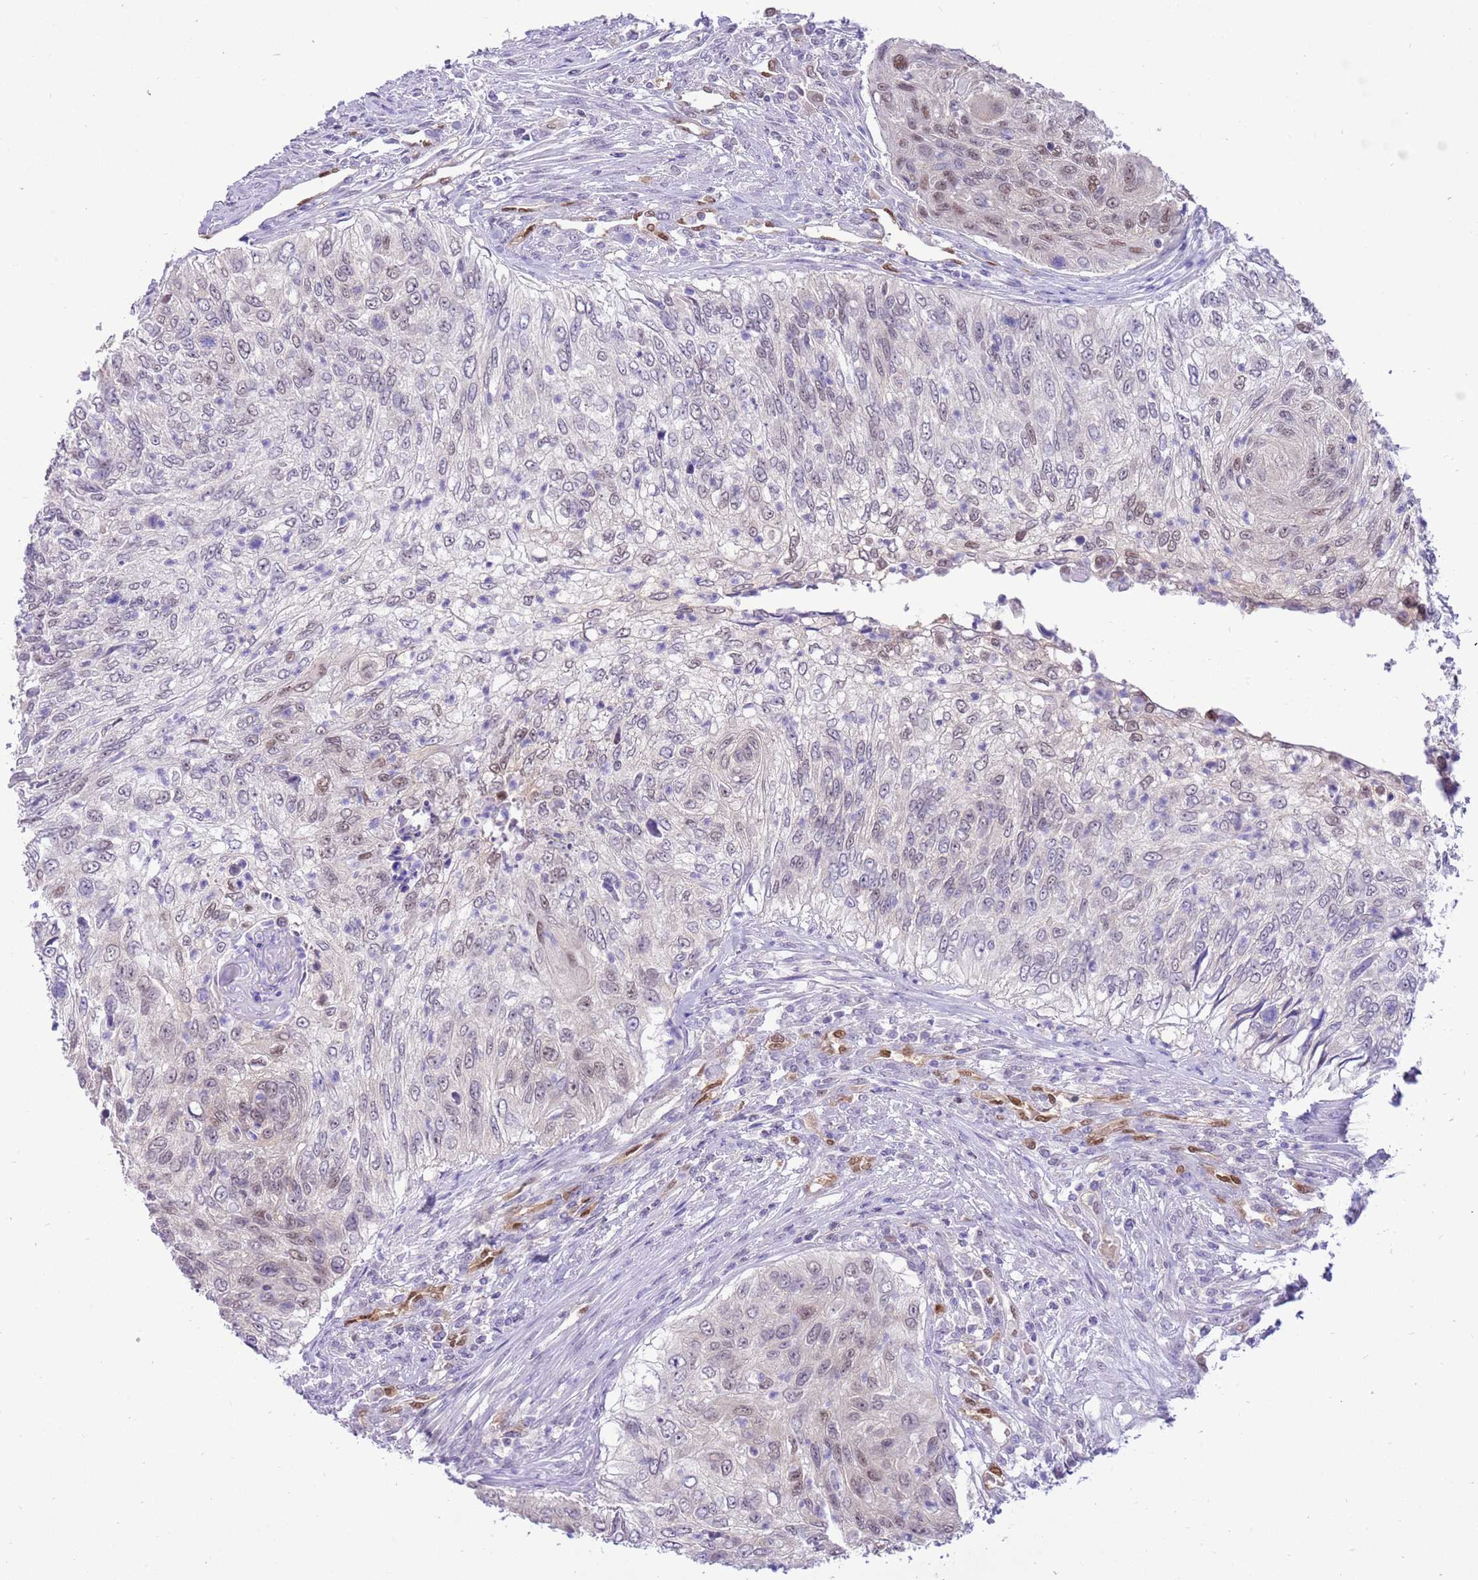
{"staining": {"intensity": "weak", "quantity": "<25%", "location": "nuclear"}, "tissue": "urothelial cancer", "cell_type": "Tumor cells", "image_type": "cancer", "snomed": [{"axis": "morphology", "description": "Urothelial carcinoma, High grade"}, {"axis": "topography", "description": "Urinary bladder"}], "caption": "Micrograph shows no protein positivity in tumor cells of high-grade urothelial carcinoma tissue.", "gene": "DDI2", "patient": {"sex": "female", "age": 60}}